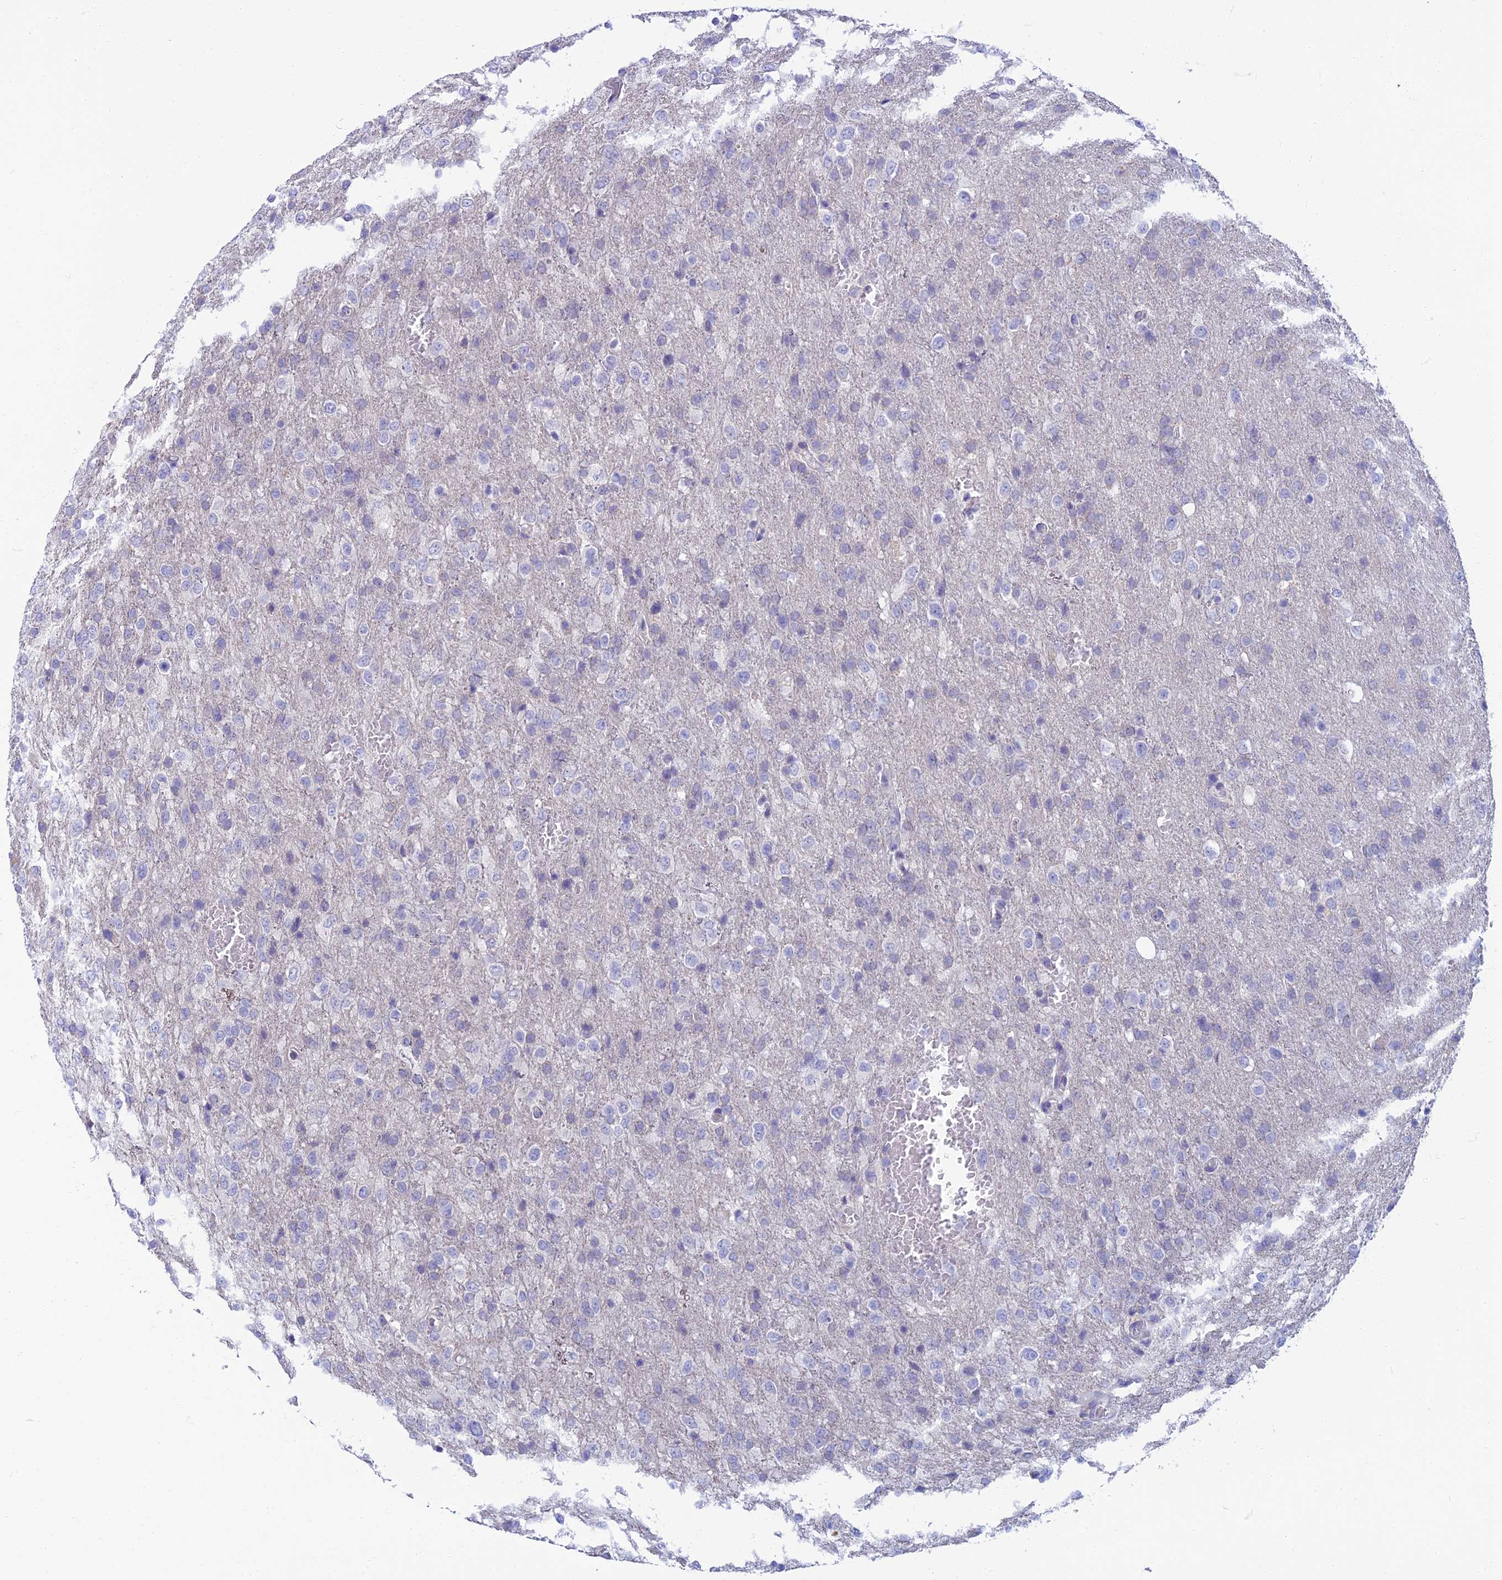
{"staining": {"intensity": "negative", "quantity": "none", "location": "none"}, "tissue": "glioma", "cell_type": "Tumor cells", "image_type": "cancer", "snomed": [{"axis": "morphology", "description": "Glioma, malignant, High grade"}, {"axis": "topography", "description": "Brain"}], "caption": "Immunohistochemical staining of malignant glioma (high-grade) shows no significant positivity in tumor cells.", "gene": "SLC25A41", "patient": {"sex": "female", "age": 74}}